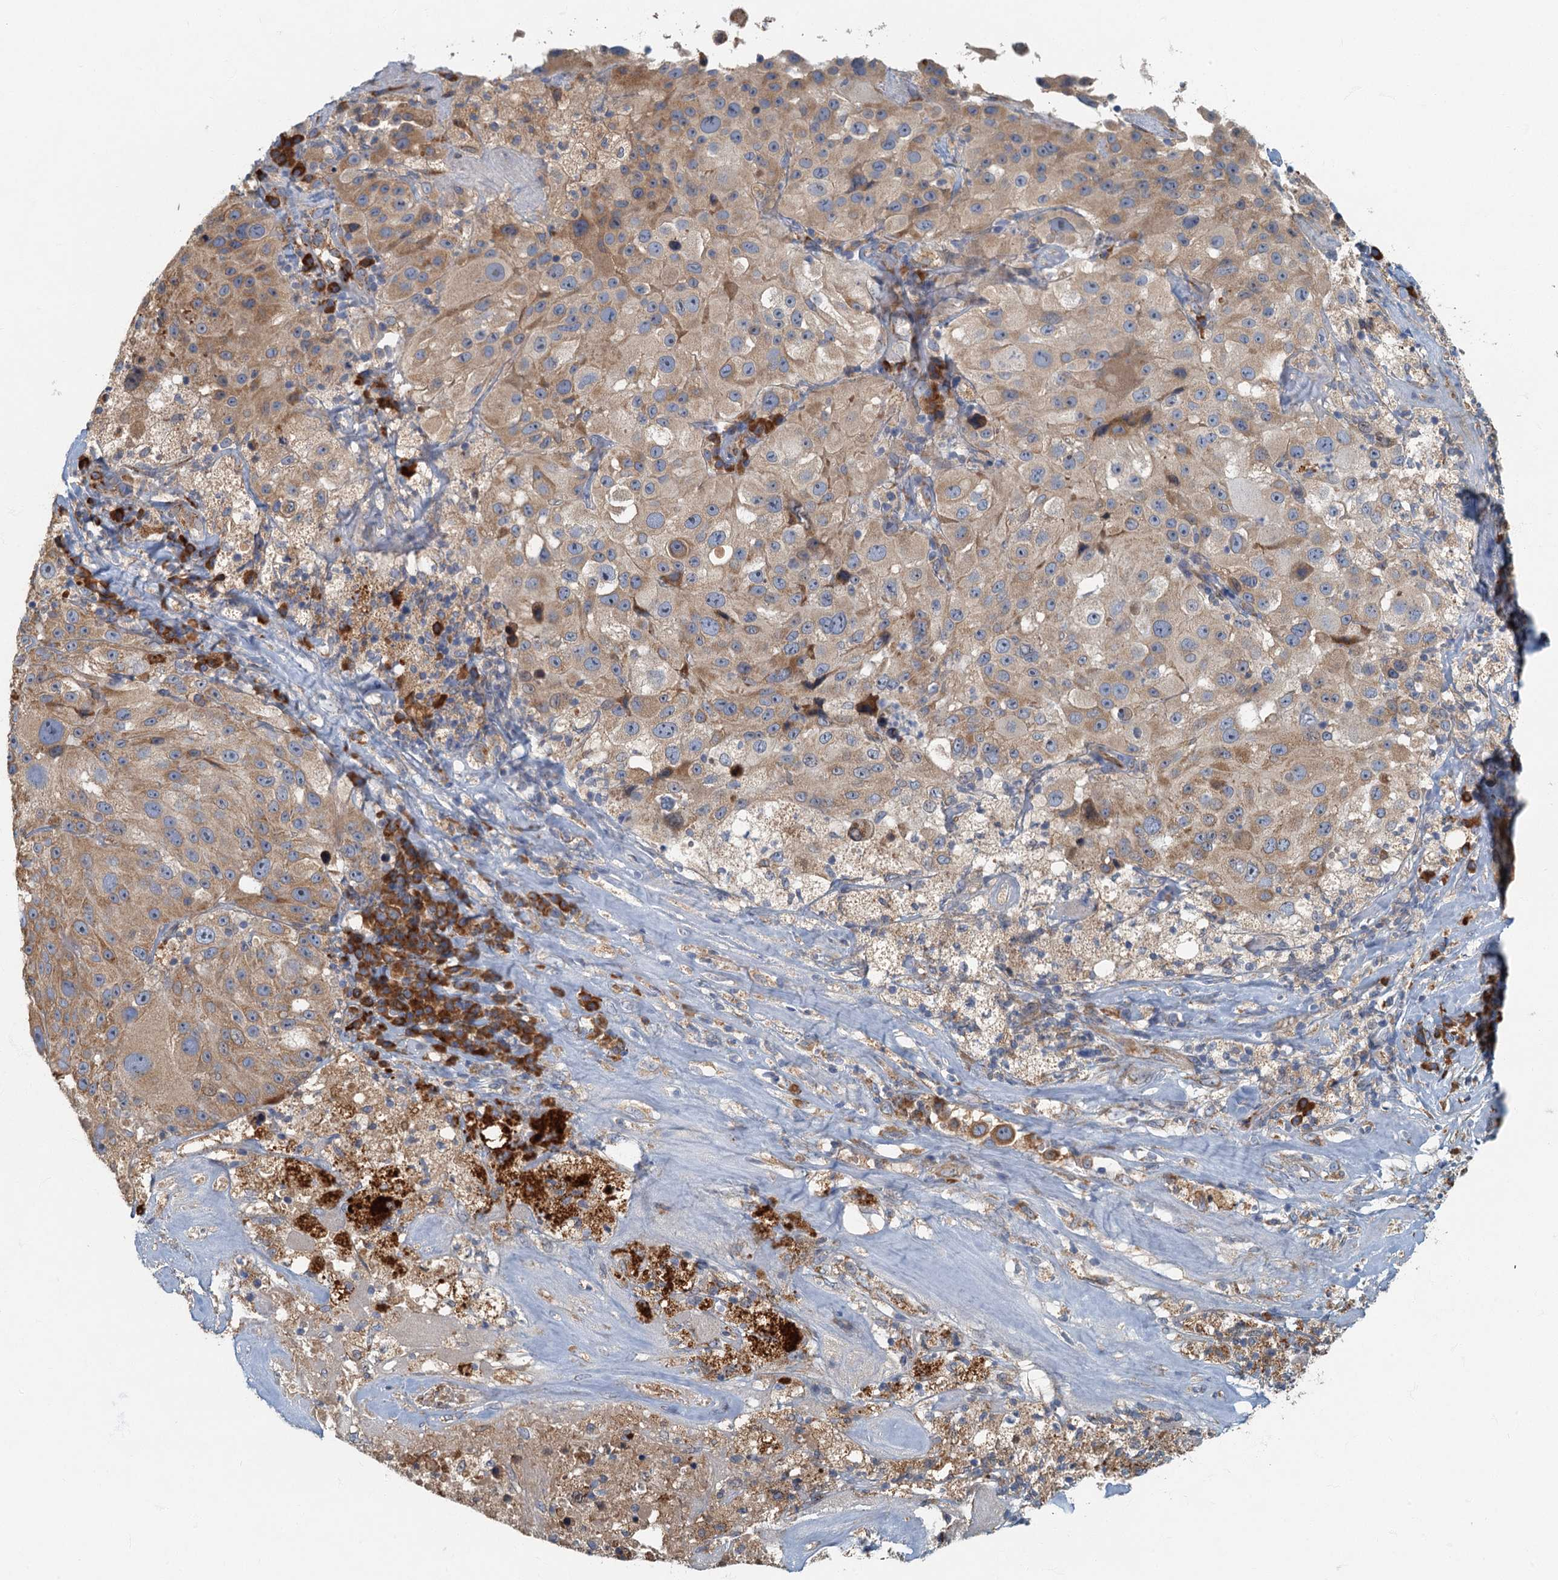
{"staining": {"intensity": "moderate", "quantity": ">75%", "location": "cytoplasmic/membranous"}, "tissue": "melanoma", "cell_type": "Tumor cells", "image_type": "cancer", "snomed": [{"axis": "morphology", "description": "Malignant melanoma, Metastatic site"}, {"axis": "topography", "description": "Lymph node"}], "caption": "IHC histopathology image of malignant melanoma (metastatic site) stained for a protein (brown), which reveals medium levels of moderate cytoplasmic/membranous staining in approximately >75% of tumor cells.", "gene": "SPDYC", "patient": {"sex": "male", "age": 62}}